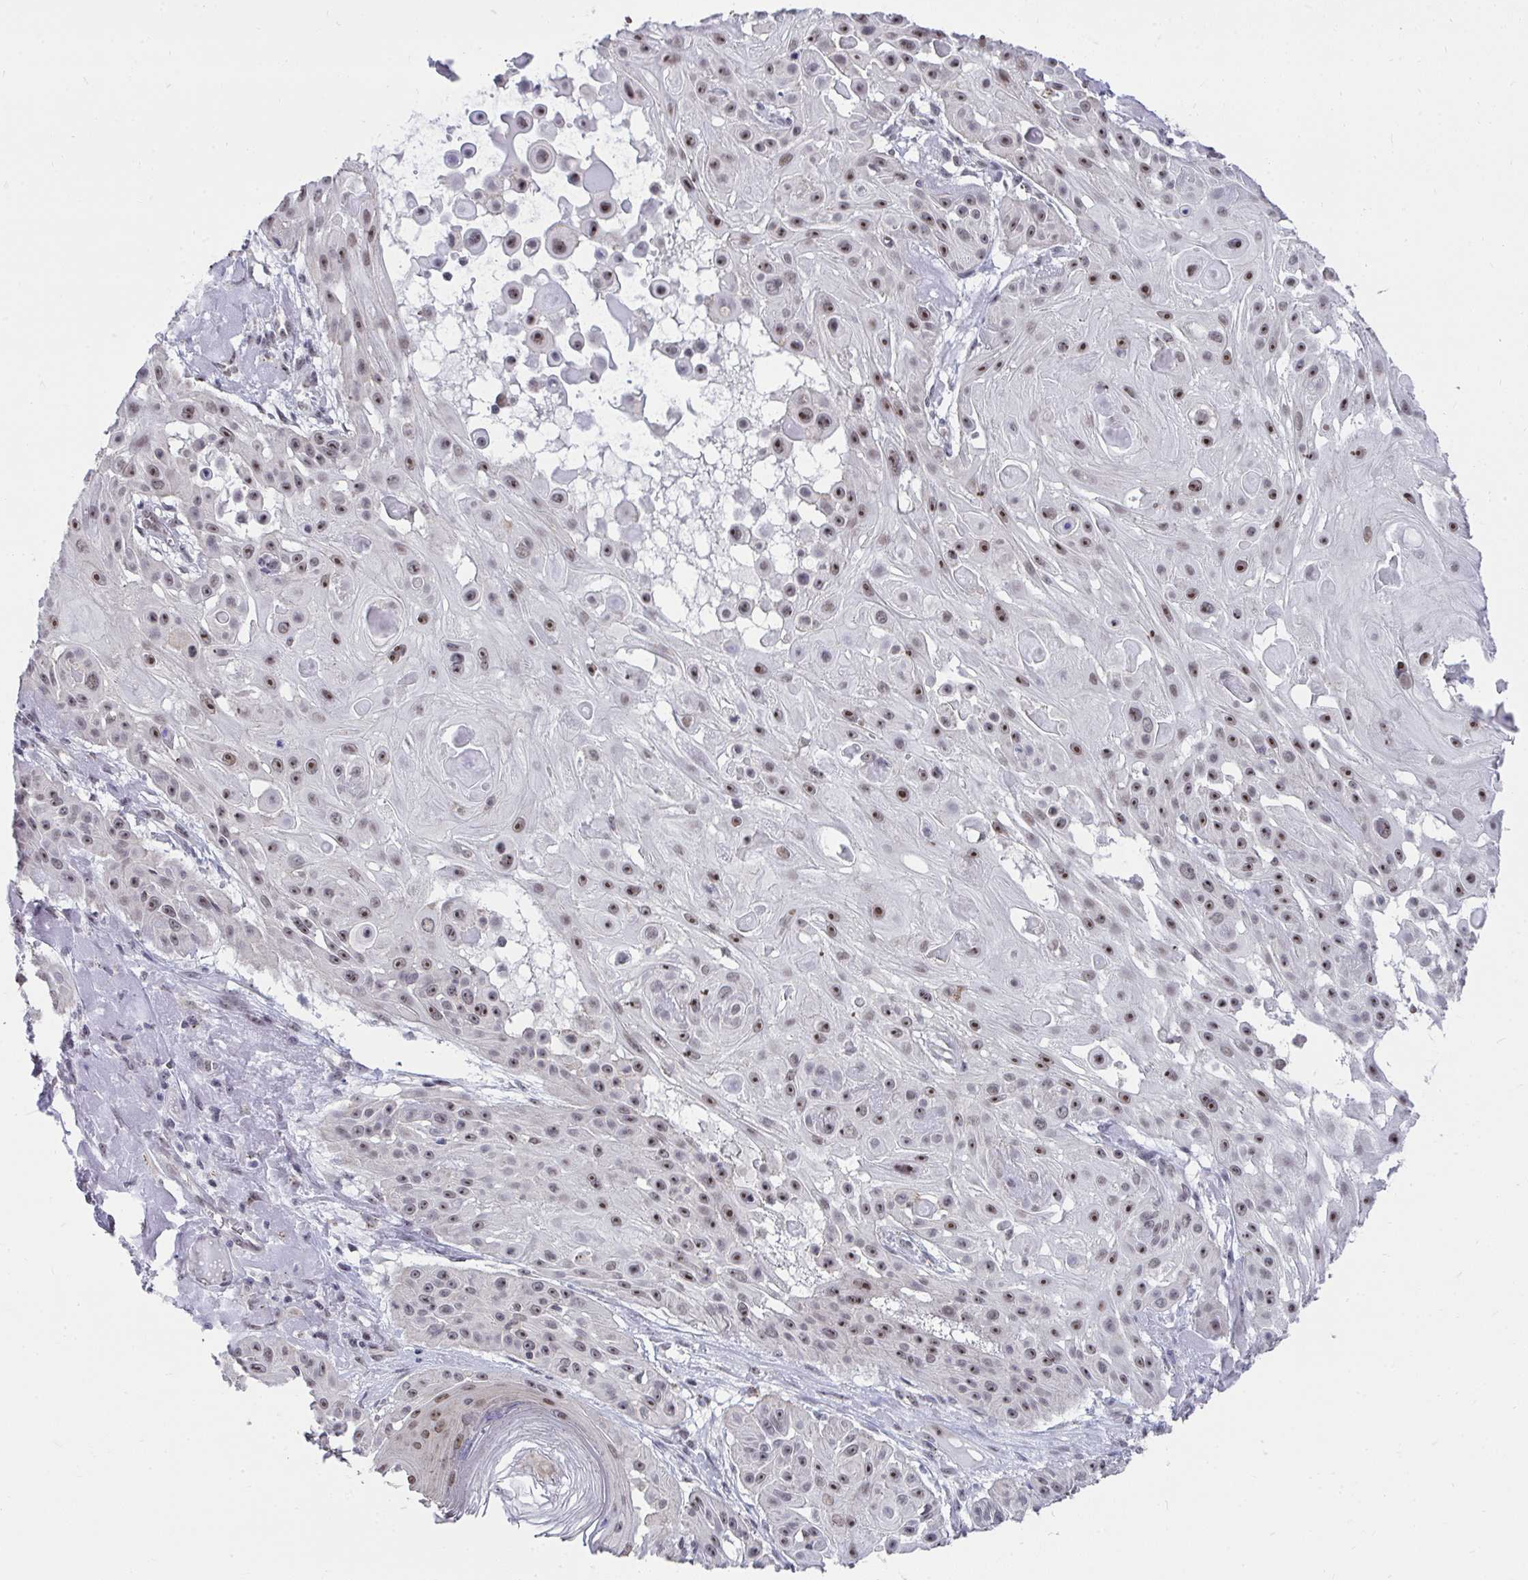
{"staining": {"intensity": "weak", "quantity": "25%-75%", "location": "nuclear"}, "tissue": "skin cancer", "cell_type": "Tumor cells", "image_type": "cancer", "snomed": [{"axis": "morphology", "description": "Squamous cell carcinoma, NOS"}, {"axis": "topography", "description": "Skin"}], "caption": "This image demonstrates squamous cell carcinoma (skin) stained with immunohistochemistry to label a protein in brown. The nuclear of tumor cells show weak positivity for the protein. Nuclei are counter-stained blue.", "gene": "HIRA", "patient": {"sex": "male", "age": 91}}